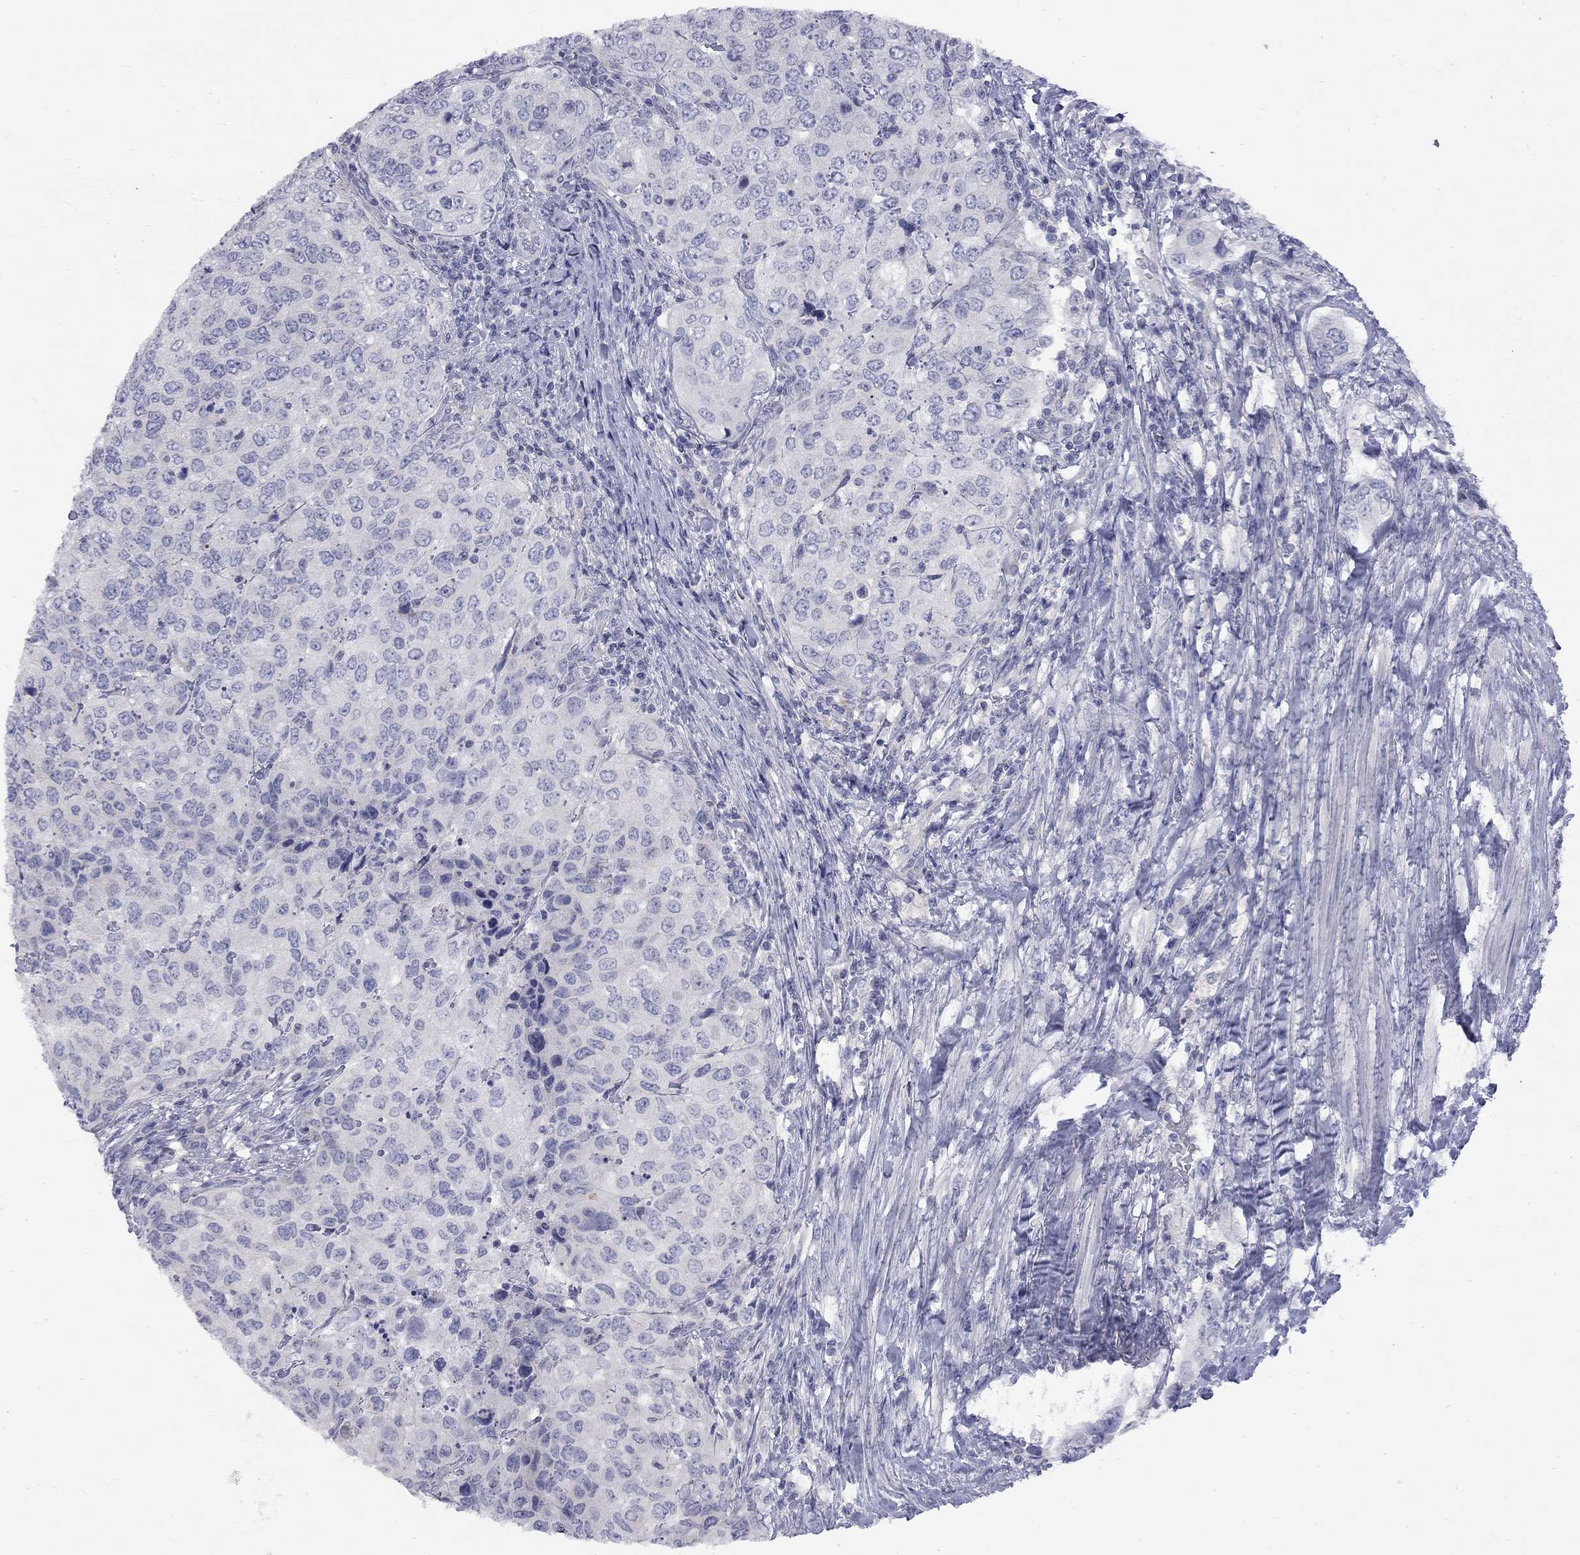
{"staining": {"intensity": "negative", "quantity": "none", "location": "none"}, "tissue": "urothelial cancer", "cell_type": "Tumor cells", "image_type": "cancer", "snomed": [{"axis": "morphology", "description": "Urothelial carcinoma, High grade"}, {"axis": "topography", "description": "Urinary bladder"}], "caption": "Immunohistochemical staining of urothelial carcinoma (high-grade) demonstrates no significant staining in tumor cells. (Stains: DAB (3,3'-diaminobenzidine) immunohistochemistry with hematoxylin counter stain, Microscopy: brightfield microscopy at high magnification).", "gene": "ABCB4", "patient": {"sex": "female", "age": 78}}